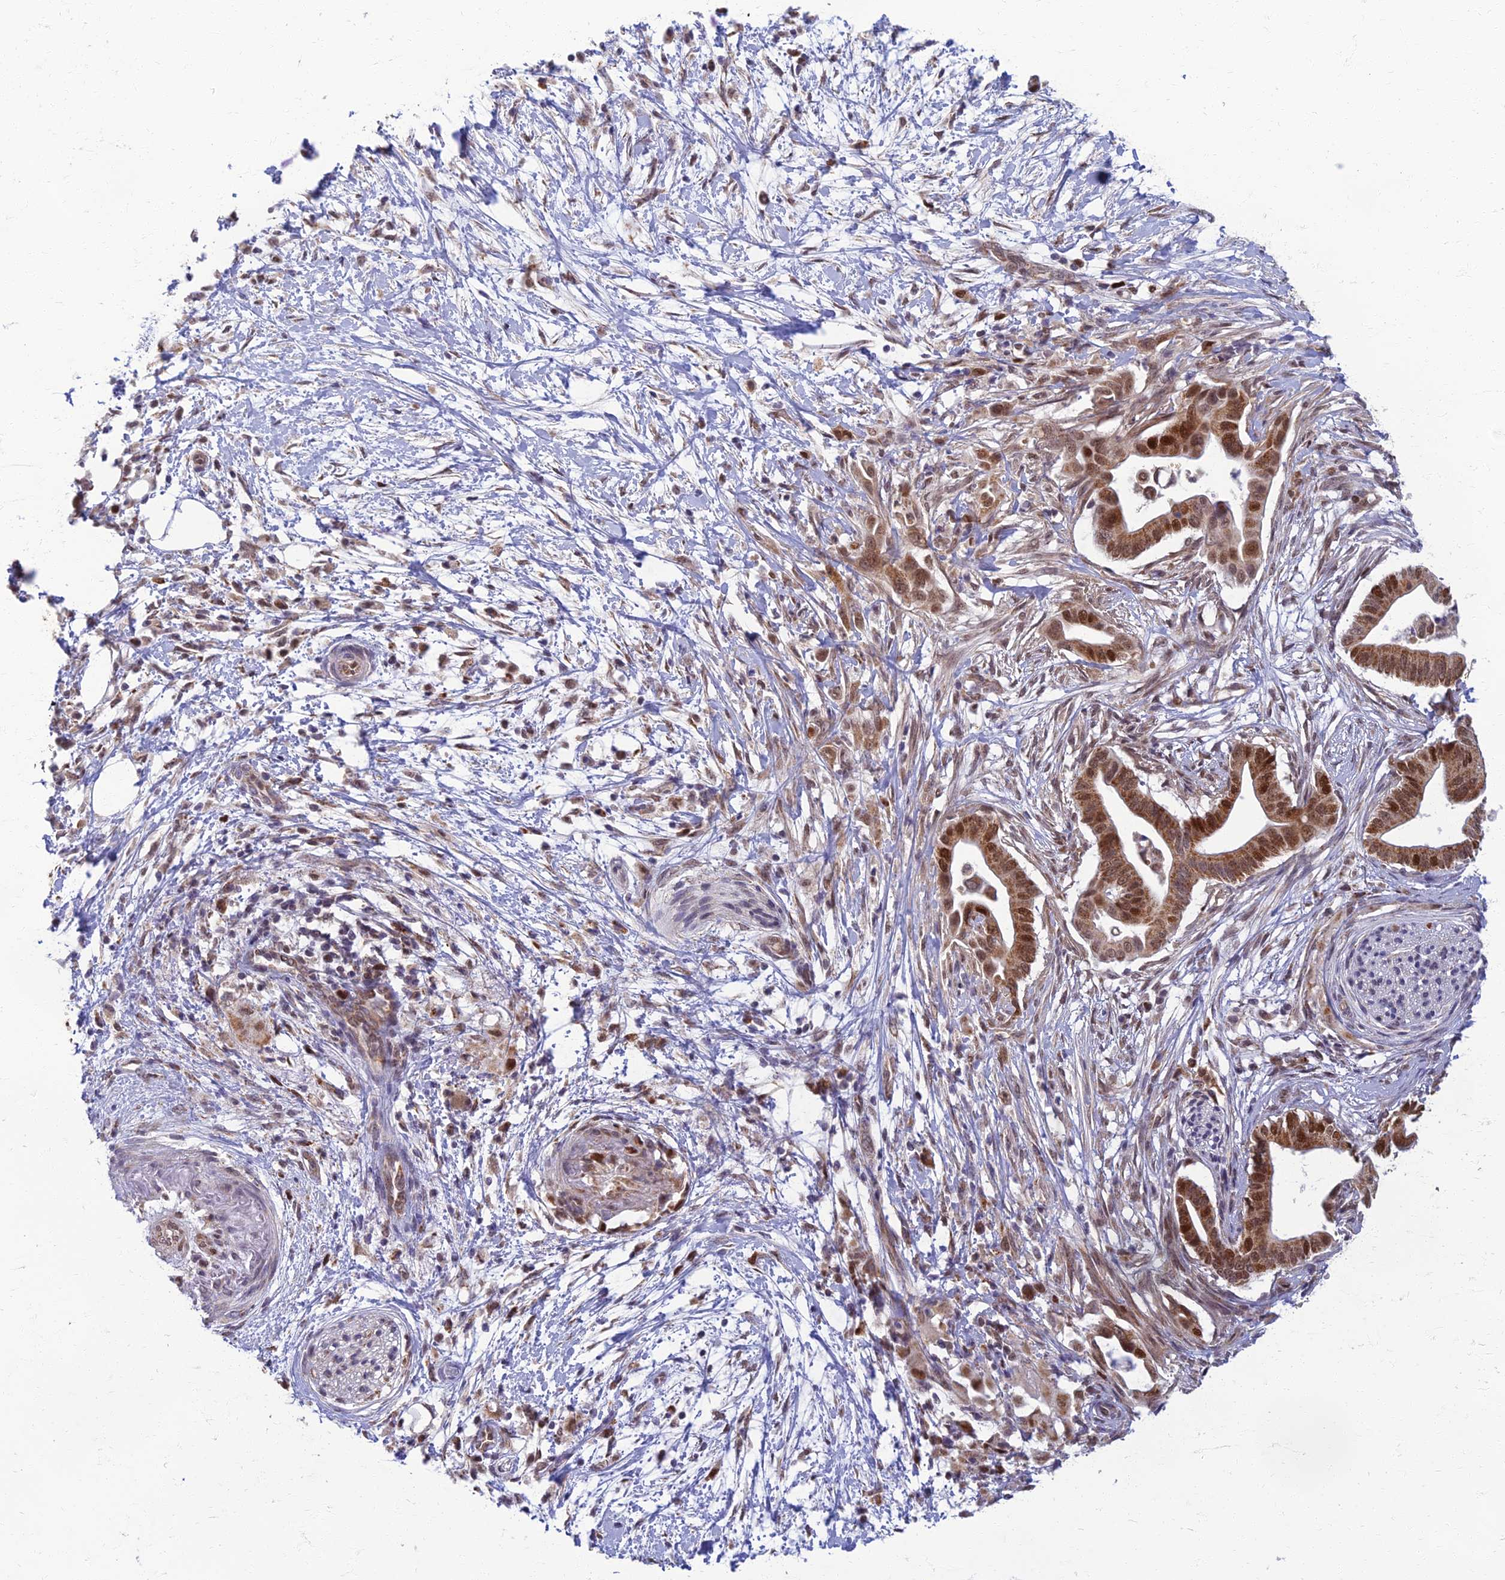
{"staining": {"intensity": "moderate", "quantity": ">75%", "location": "cytoplasmic/membranous,nuclear"}, "tissue": "pancreatic cancer", "cell_type": "Tumor cells", "image_type": "cancer", "snomed": [{"axis": "morphology", "description": "Adenocarcinoma, NOS"}, {"axis": "topography", "description": "Pancreas"}], "caption": "A medium amount of moderate cytoplasmic/membranous and nuclear expression is seen in approximately >75% of tumor cells in pancreatic cancer tissue.", "gene": "EARS2", "patient": {"sex": "male", "age": 68}}